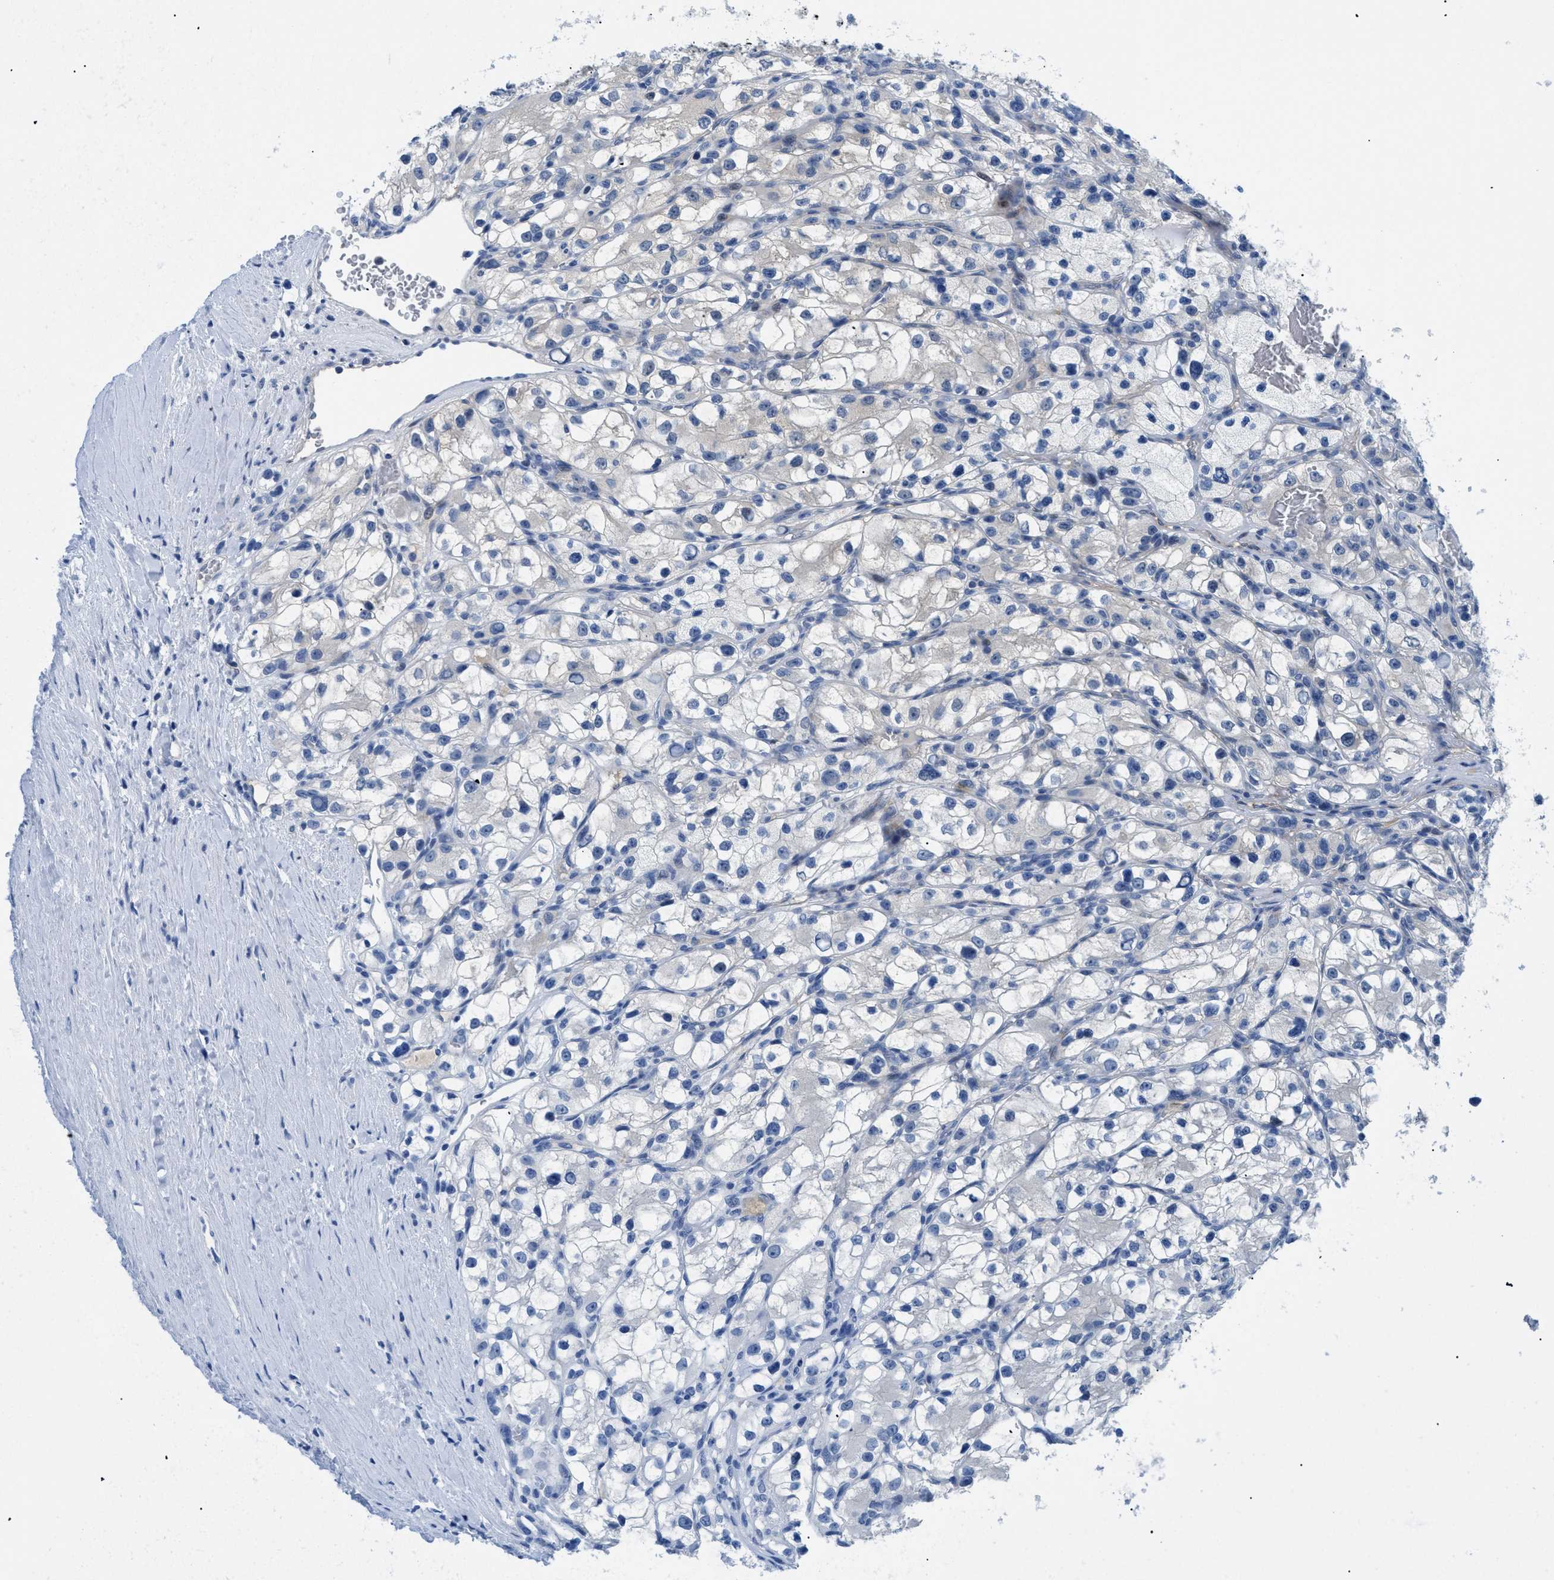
{"staining": {"intensity": "negative", "quantity": "none", "location": "none"}, "tissue": "renal cancer", "cell_type": "Tumor cells", "image_type": "cancer", "snomed": [{"axis": "morphology", "description": "Adenocarcinoma, NOS"}, {"axis": "topography", "description": "Kidney"}], "caption": "Micrograph shows no significant protein staining in tumor cells of renal cancer.", "gene": "SLC29A2", "patient": {"sex": "female", "age": 57}}